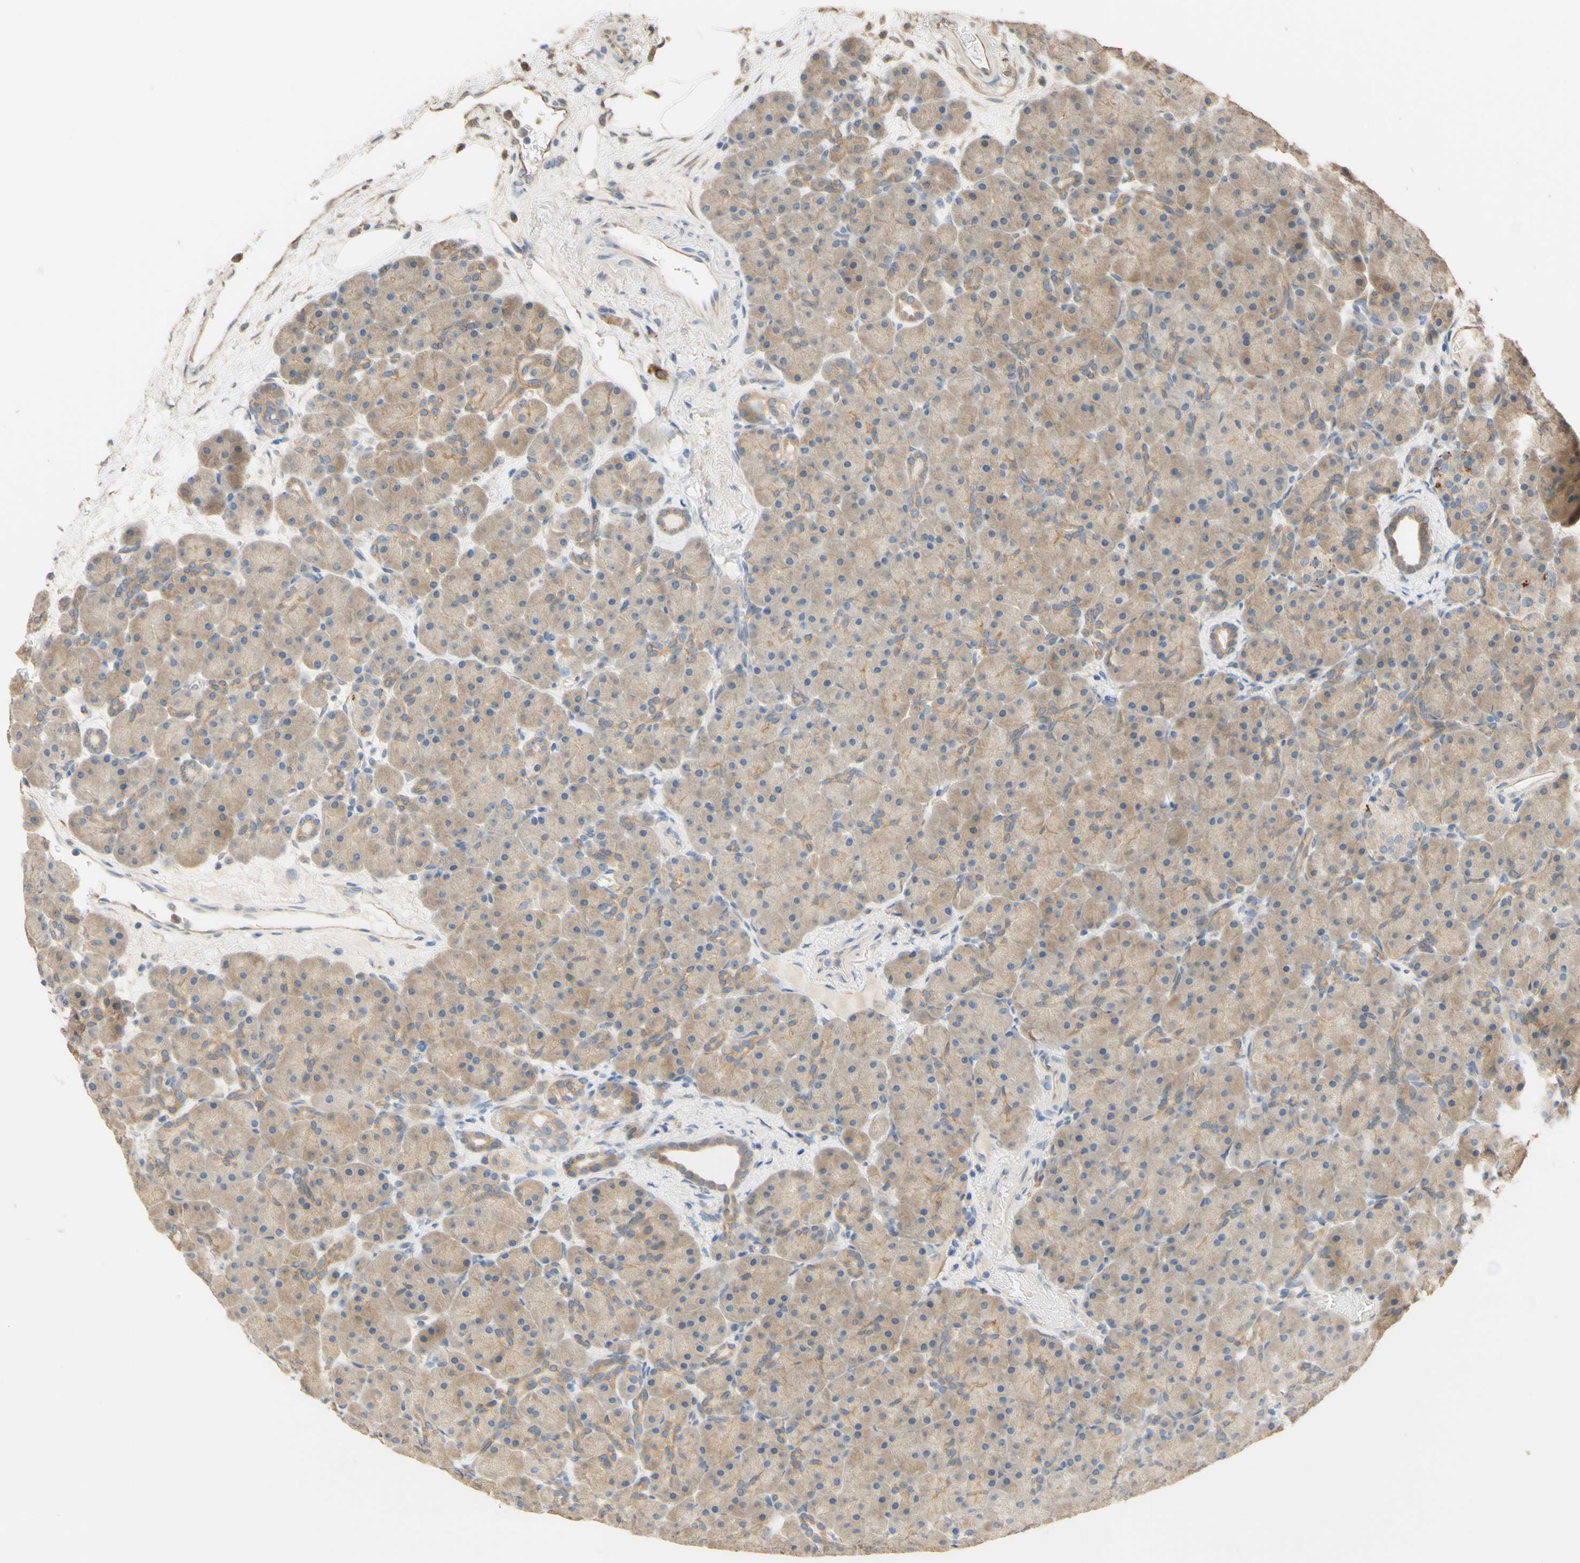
{"staining": {"intensity": "weak", "quantity": ">75%", "location": "cytoplasmic/membranous"}, "tissue": "pancreas", "cell_type": "Exocrine glandular cells", "image_type": "normal", "snomed": [{"axis": "morphology", "description": "Normal tissue, NOS"}, {"axis": "topography", "description": "Pancreas"}], "caption": "Immunohistochemical staining of normal human pancreas demonstrates weak cytoplasmic/membranous protein expression in about >75% of exocrine glandular cells. (brown staining indicates protein expression, while blue staining denotes nuclei).", "gene": "SMIM19", "patient": {"sex": "male", "age": 66}}